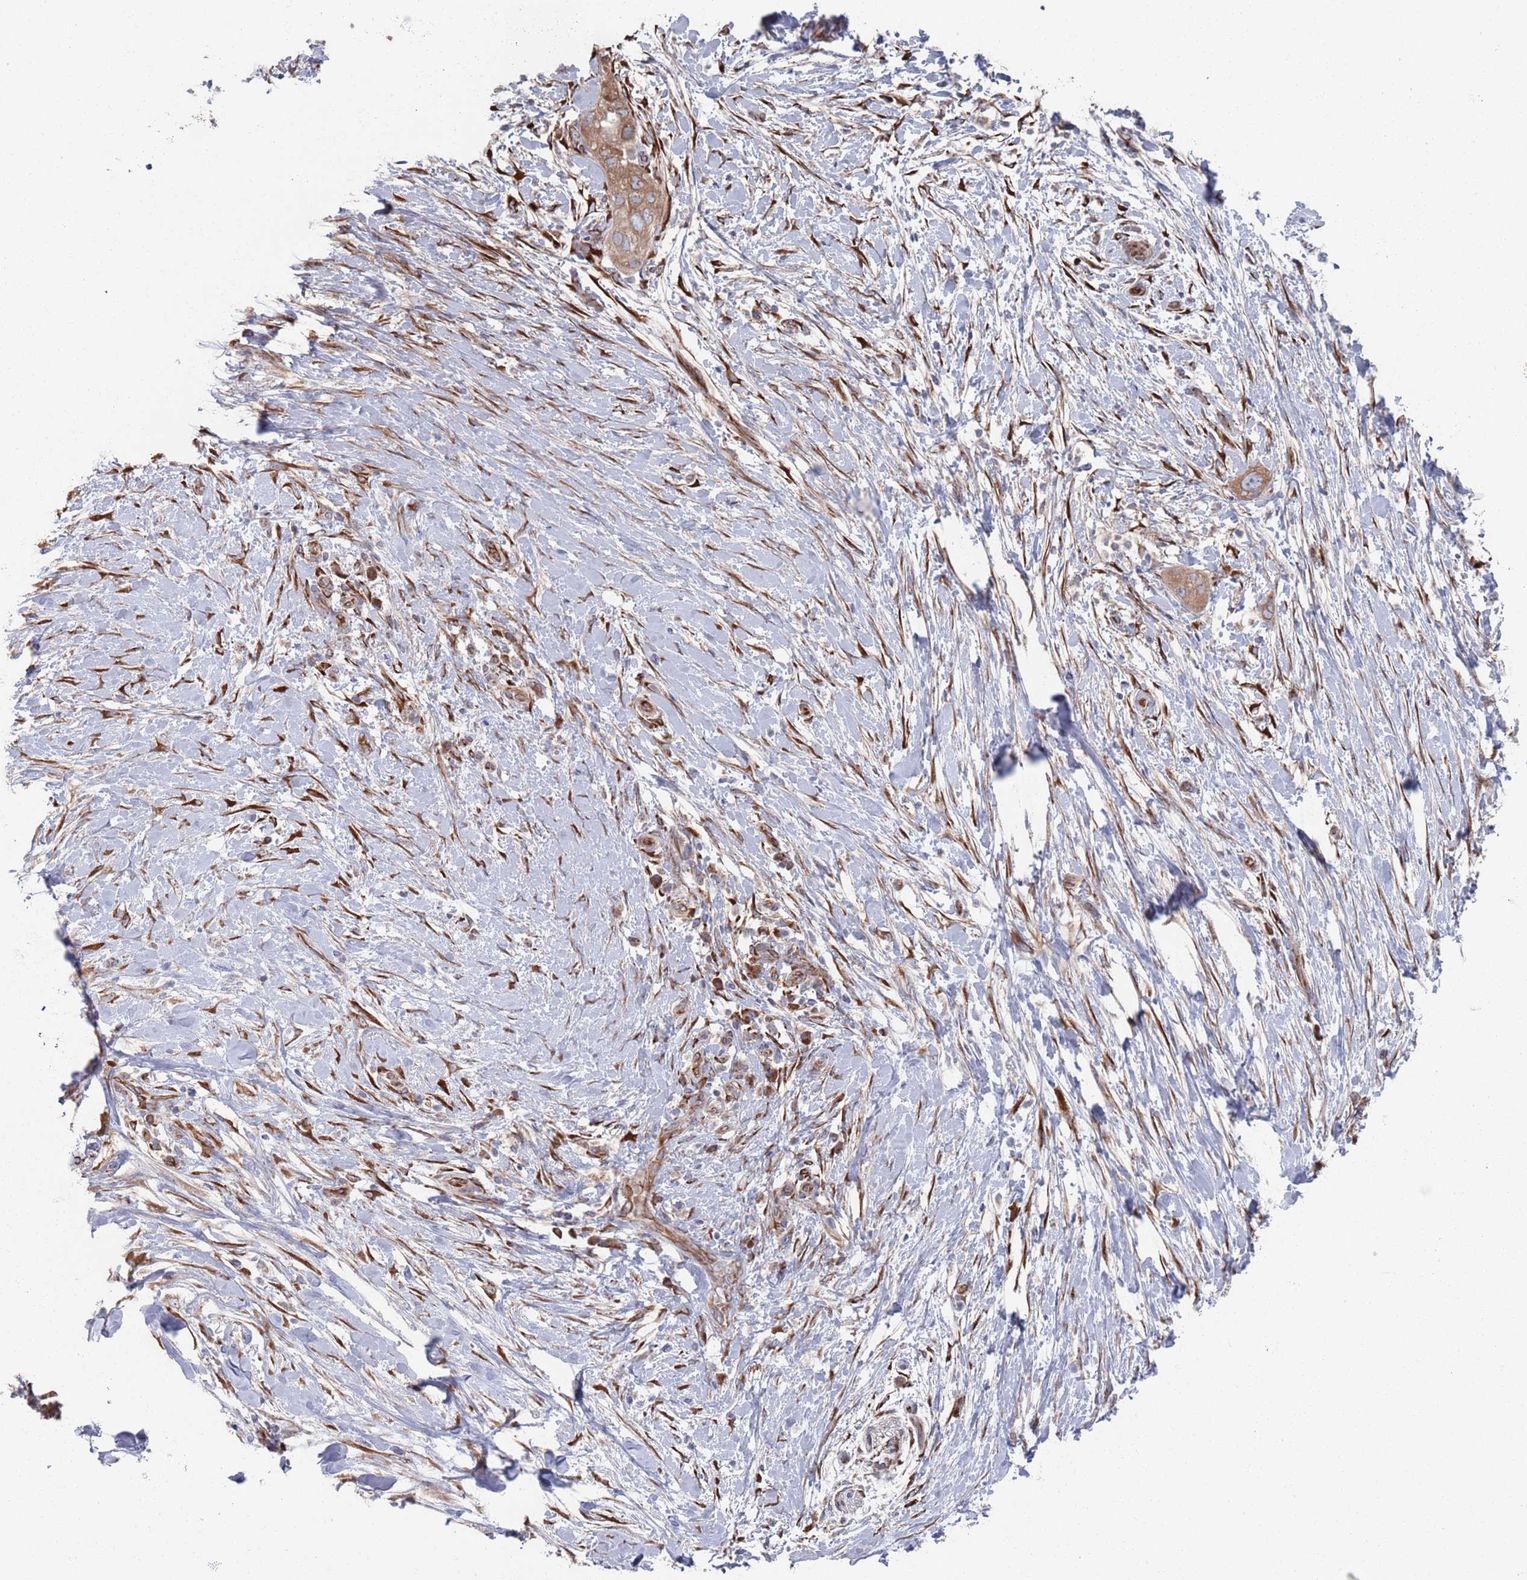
{"staining": {"intensity": "moderate", "quantity": ">75%", "location": "cytoplasmic/membranous"}, "tissue": "pancreatic cancer", "cell_type": "Tumor cells", "image_type": "cancer", "snomed": [{"axis": "morphology", "description": "Adenocarcinoma, NOS"}, {"axis": "topography", "description": "Pancreas"}], "caption": "Immunohistochemical staining of pancreatic cancer demonstrates medium levels of moderate cytoplasmic/membranous protein expression in approximately >75% of tumor cells. (DAB (3,3'-diaminobenzidine) IHC with brightfield microscopy, high magnification).", "gene": "CCDC106", "patient": {"sex": "female", "age": 72}}